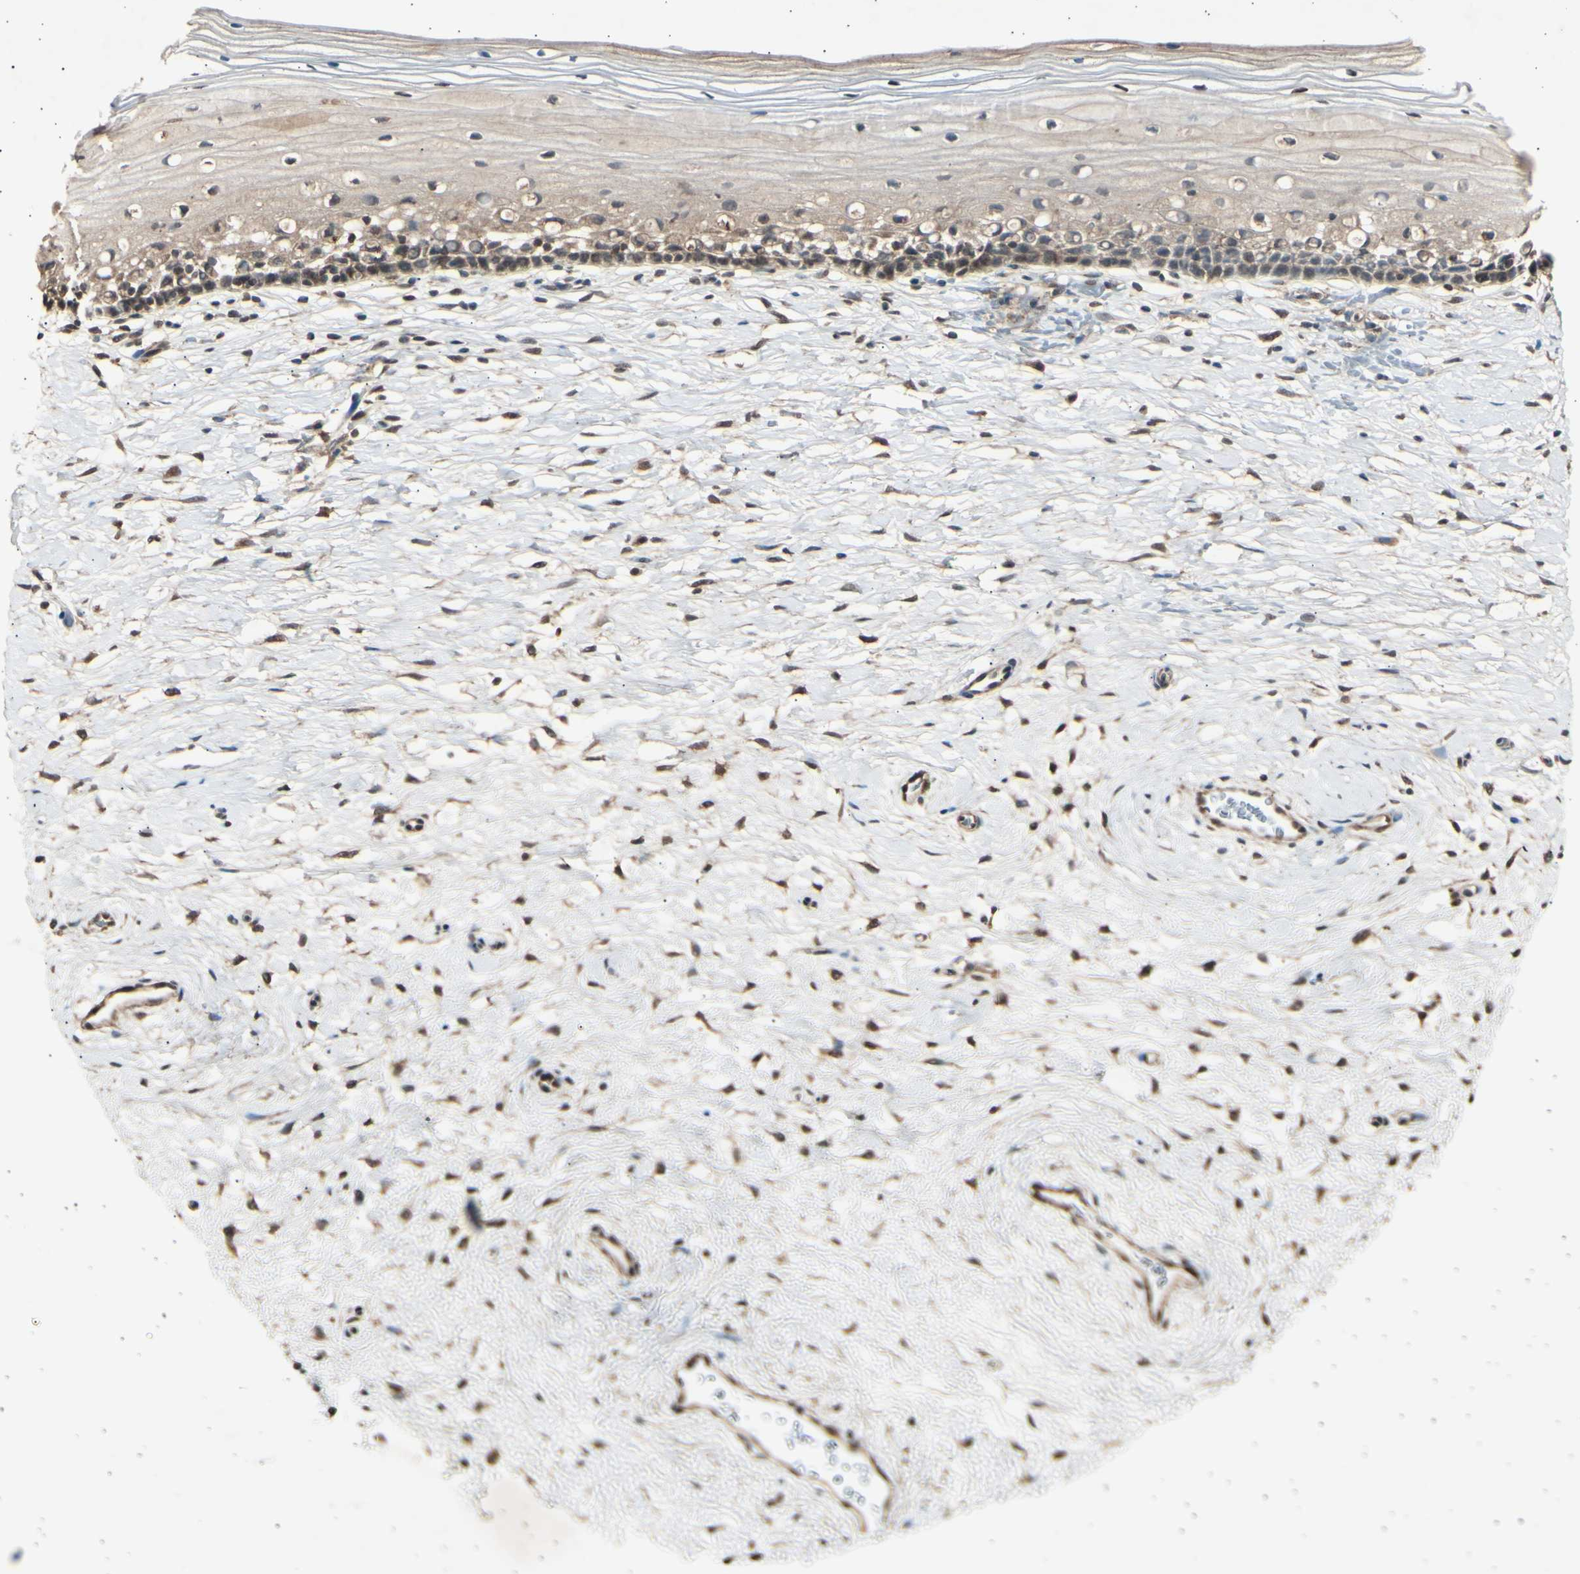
{"staining": {"intensity": "moderate", "quantity": ">75%", "location": "nuclear"}, "tissue": "cervix", "cell_type": "Glandular cells", "image_type": "normal", "snomed": [{"axis": "morphology", "description": "Normal tissue, NOS"}, {"axis": "topography", "description": "Cervix"}], "caption": "Protein expression by IHC shows moderate nuclear positivity in approximately >75% of glandular cells in benign cervix.", "gene": "PSMD5", "patient": {"sex": "female", "age": 39}}